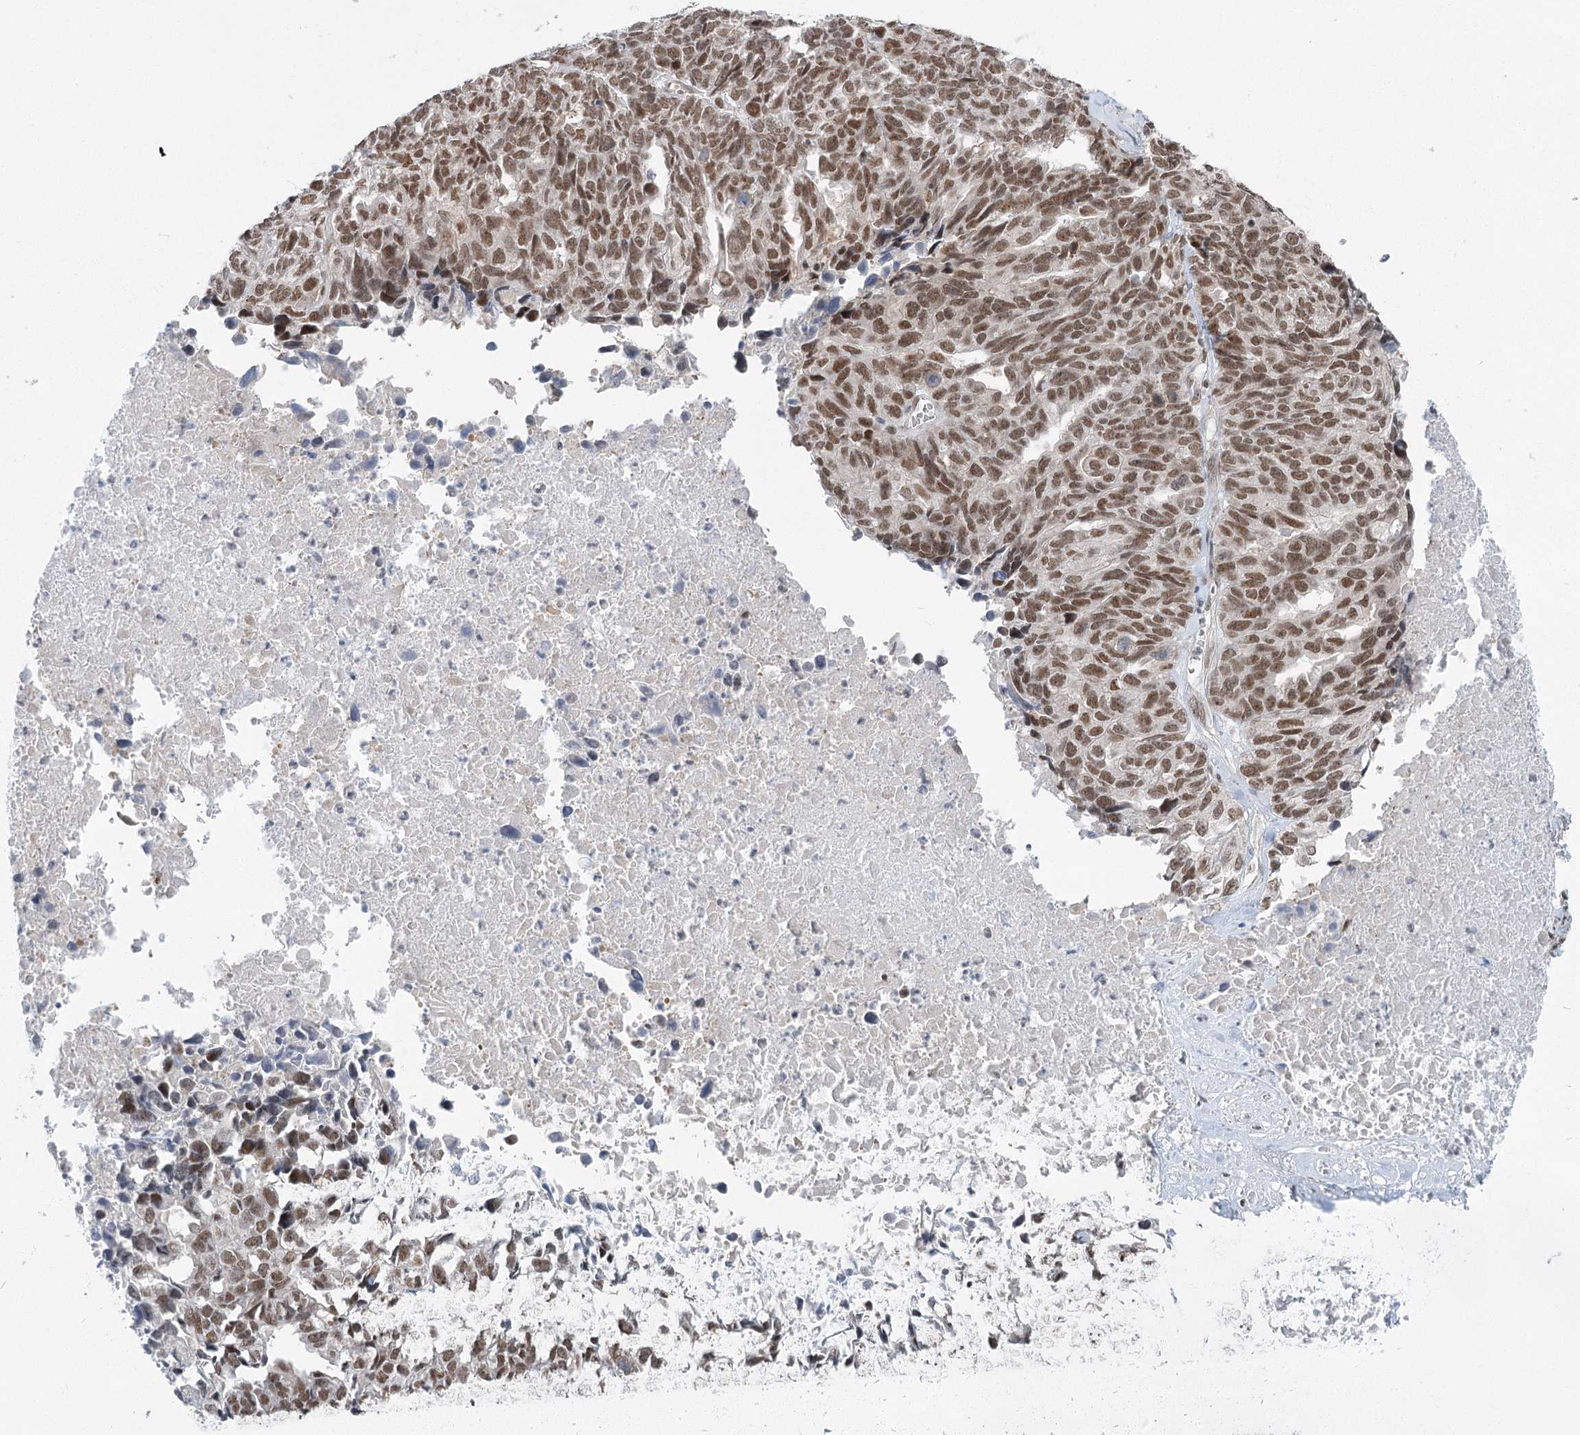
{"staining": {"intensity": "moderate", "quantity": ">75%", "location": "nuclear"}, "tissue": "ovarian cancer", "cell_type": "Tumor cells", "image_type": "cancer", "snomed": [{"axis": "morphology", "description": "Cystadenocarcinoma, serous, NOS"}, {"axis": "topography", "description": "Ovary"}], "caption": "The image exhibits immunohistochemical staining of ovarian serous cystadenocarcinoma. There is moderate nuclear expression is seen in approximately >75% of tumor cells.", "gene": "PDS5A", "patient": {"sex": "female", "age": 79}}